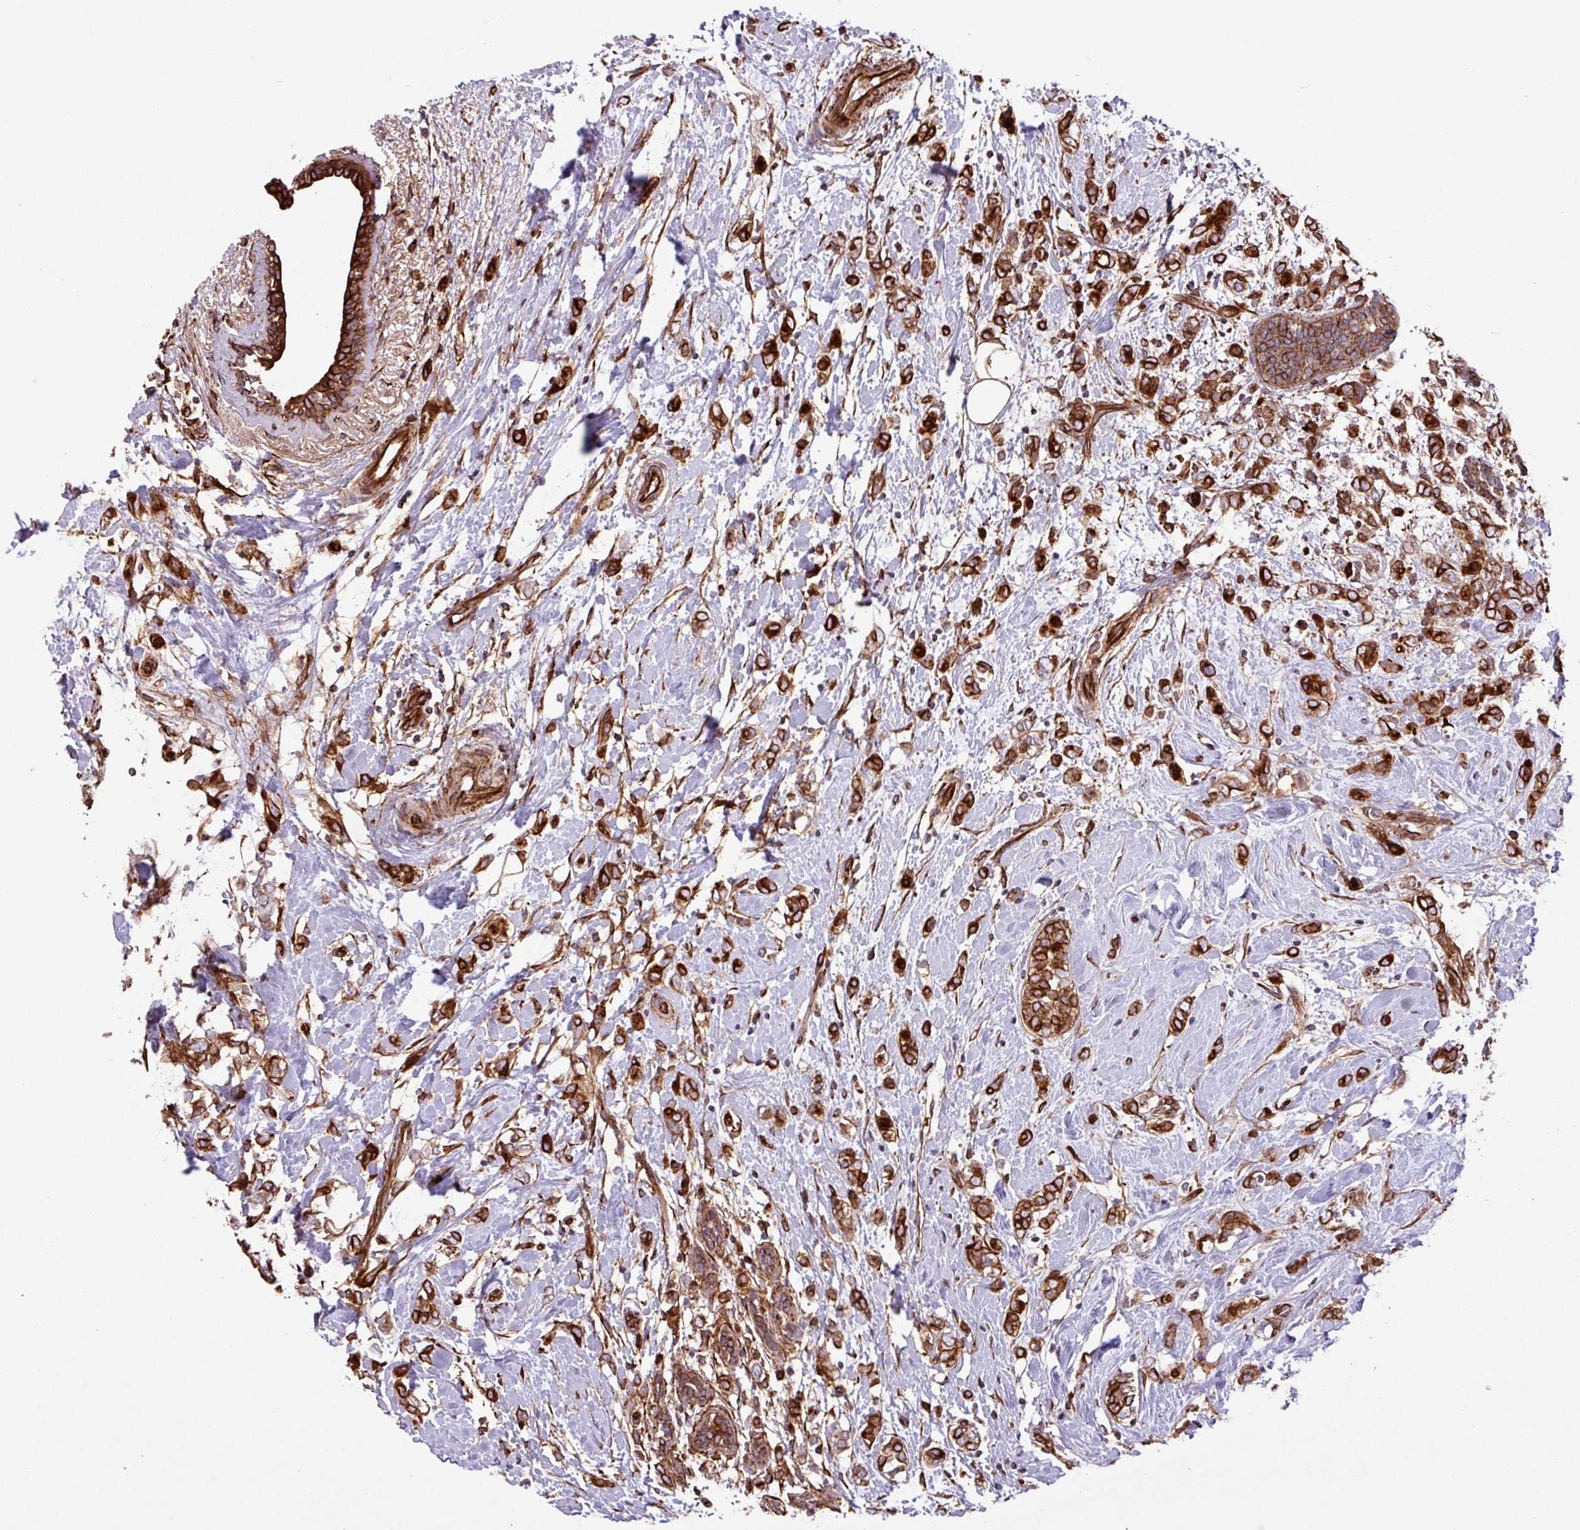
{"staining": {"intensity": "strong", "quantity": ">75%", "location": "cytoplasmic/membranous"}, "tissue": "breast cancer", "cell_type": "Tumor cells", "image_type": "cancer", "snomed": [{"axis": "morphology", "description": "Normal tissue, NOS"}, {"axis": "morphology", "description": "Lobular carcinoma"}, {"axis": "topography", "description": "Breast"}], "caption": "Protein expression analysis of human breast cancer reveals strong cytoplasmic/membranous positivity in about >75% of tumor cells. The protein of interest is shown in brown color, while the nuclei are stained blue.", "gene": "ZNF300", "patient": {"sex": "female", "age": 47}}